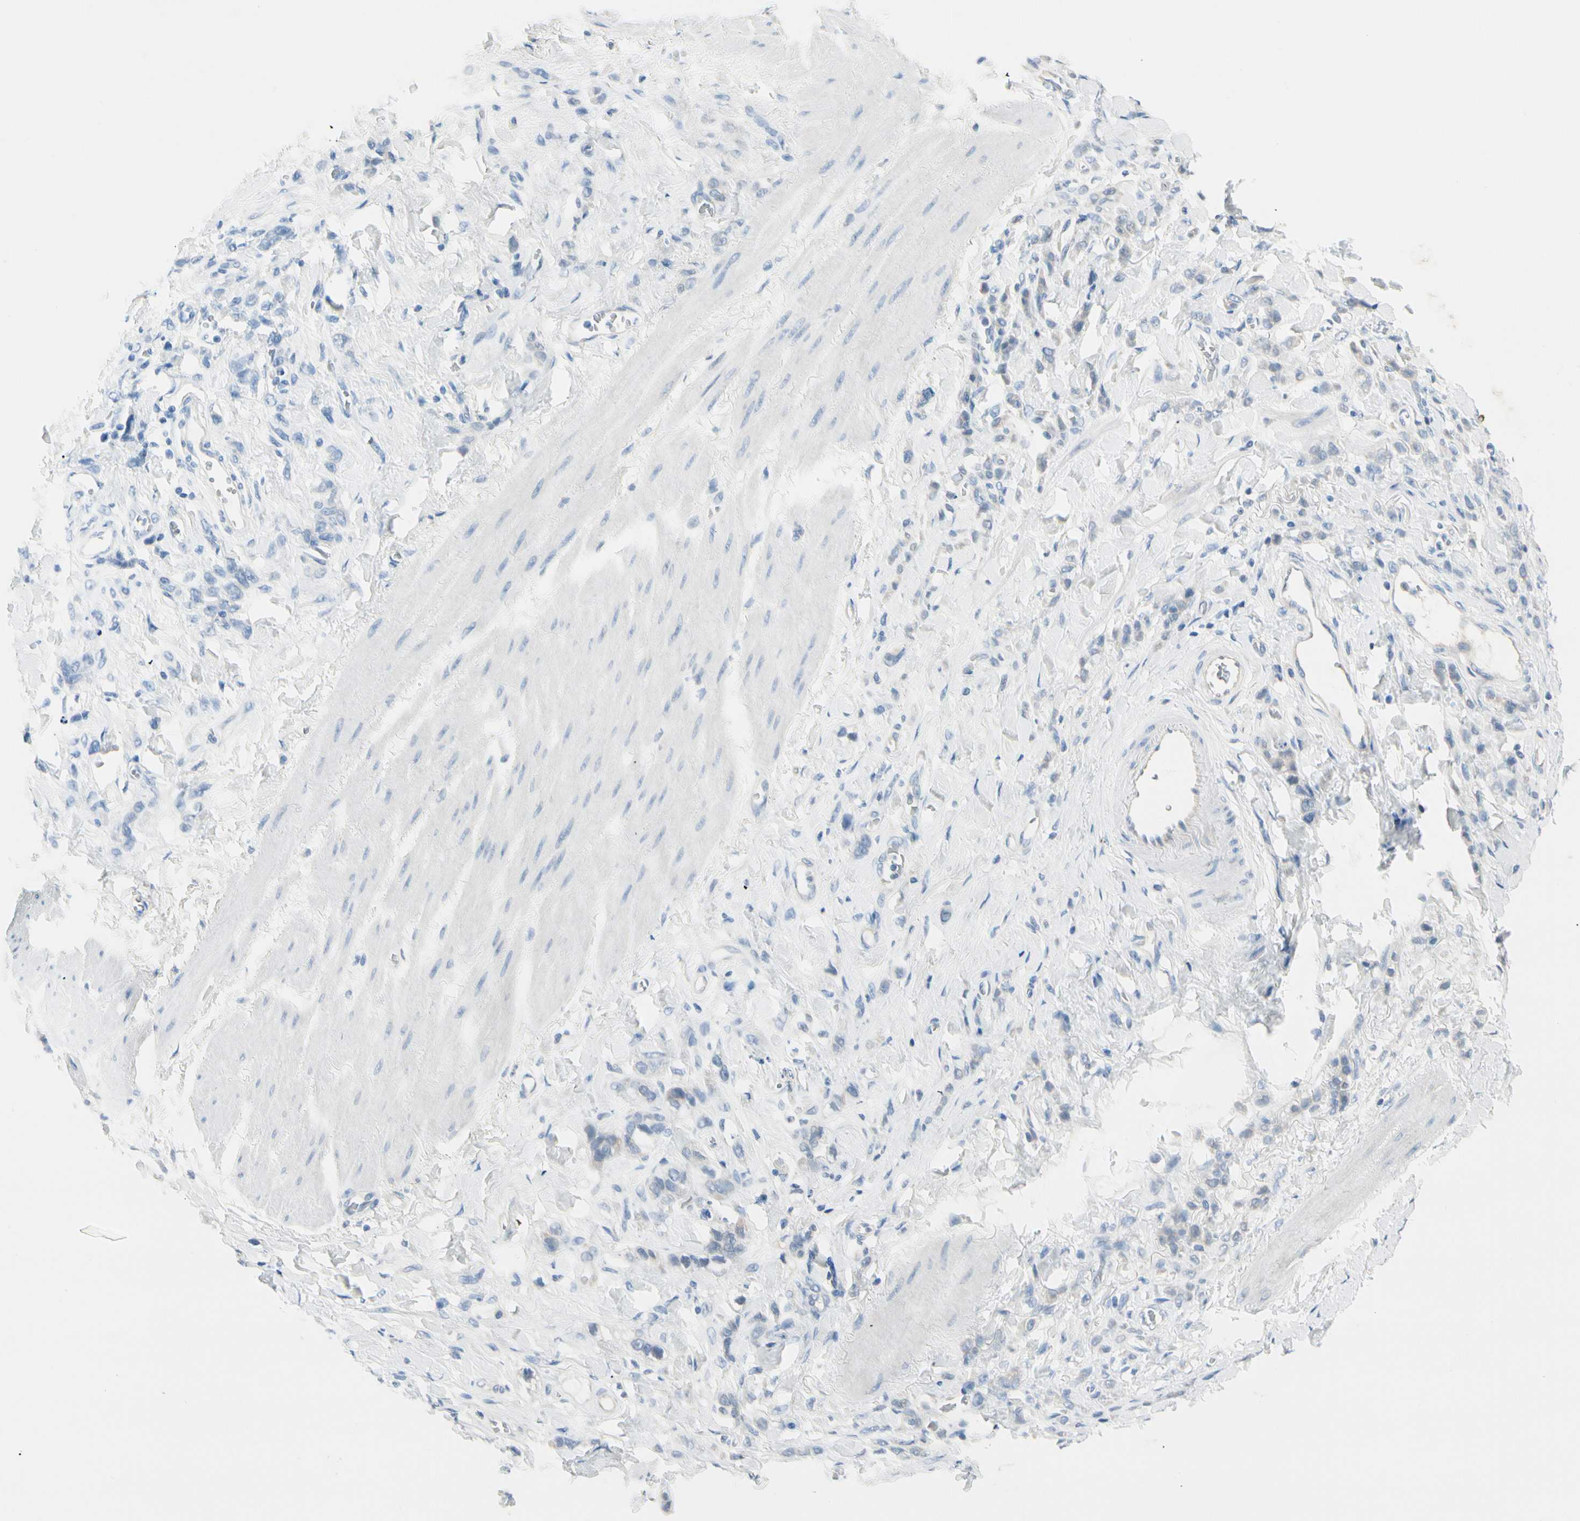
{"staining": {"intensity": "moderate", "quantity": "25%-75%", "location": "cytoplasmic/membranous,nuclear"}, "tissue": "stomach cancer", "cell_type": "Tumor cells", "image_type": "cancer", "snomed": [{"axis": "morphology", "description": "Adenocarcinoma, NOS"}, {"axis": "topography", "description": "Stomach"}], "caption": "Stomach cancer (adenocarcinoma) tissue reveals moderate cytoplasmic/membranous and nuclear expression in approximately 25%-75% of tumor cells", "gene": "DAXX", "patient": {"sex": "male", "age": 82}}